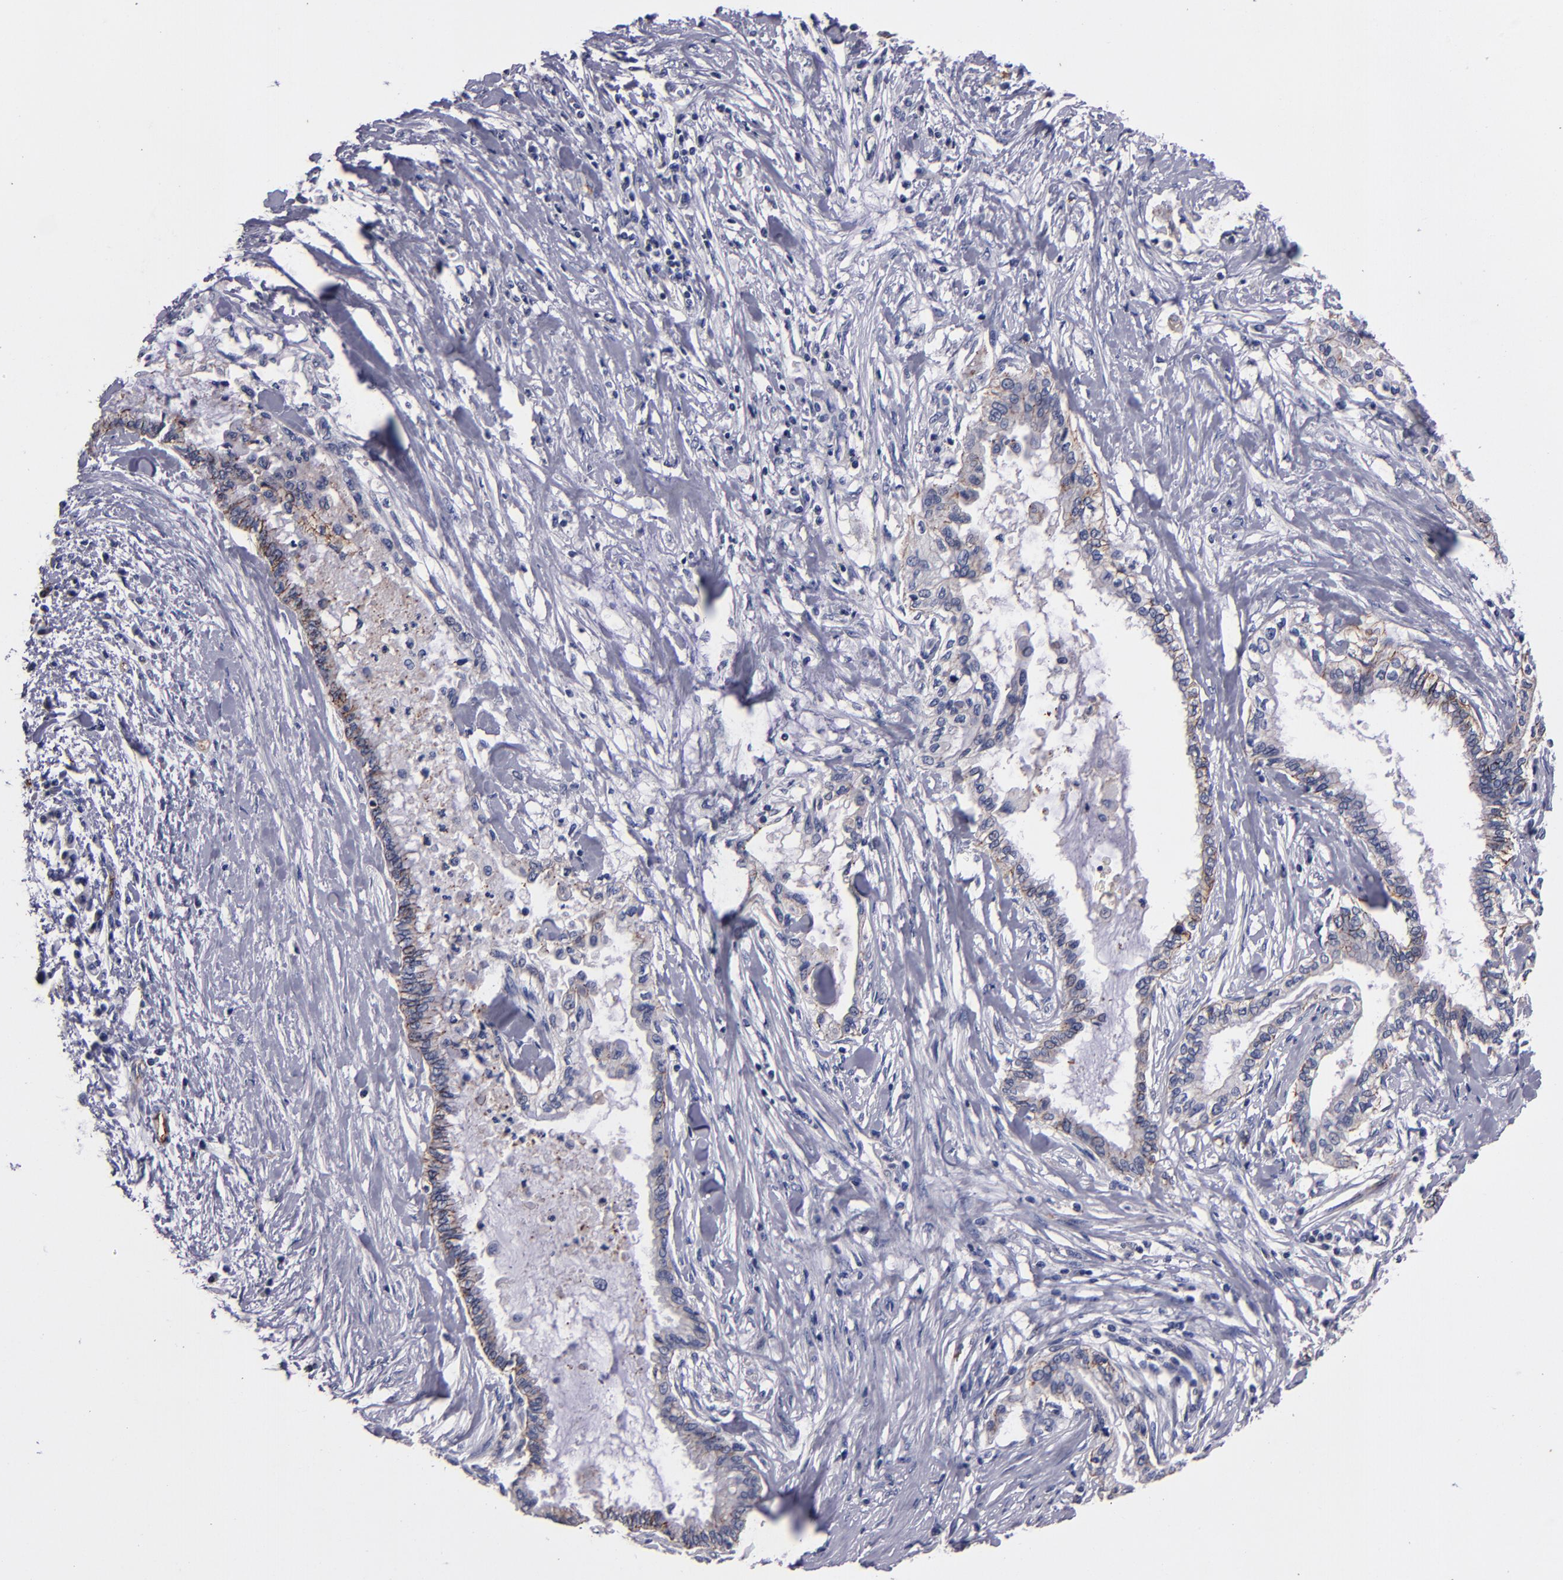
{"staining": {"intensity": "weak", "quantity": "25%-75%", "location": "cytoplasmic/membranous"}, "tissue": "pancreatic cancer", "cell_type": "Tumor cells", "image_type": "cancer", "snomed": [{"axis": "morphology", "description": "Adenocarcinoma, NOS"}, {"axis": "topography", "description": "Pancreas"}], "caption": "Pancreatic adenocarcinoma stained with immunohistochemistry (IHC) shows weak cytoplasmic/membranous expression in approximately 25%-75% of tumor cells.", "gene": "CLDN5", "patient": {"sex": "female", "age": 64}}